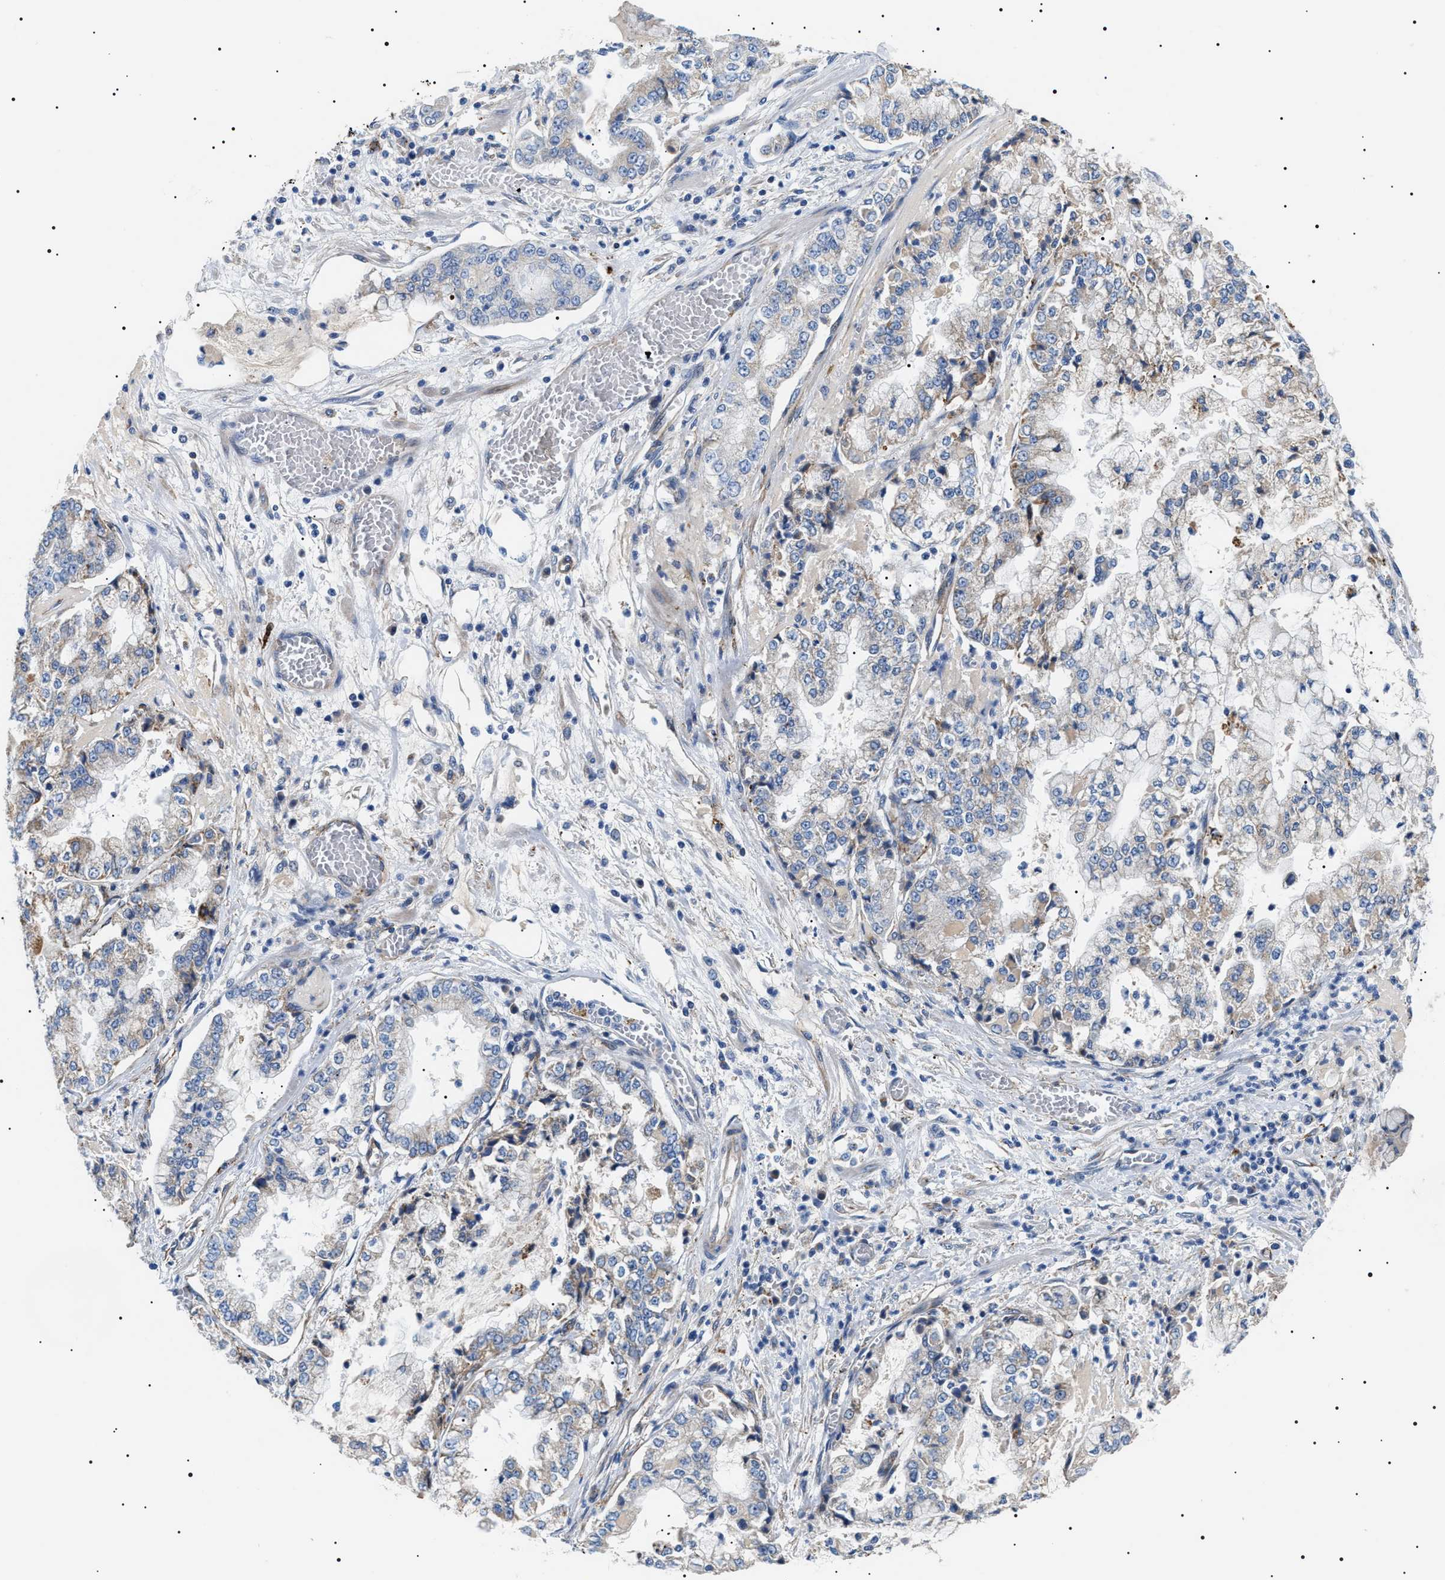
{"staining": {"intensity": "negative", "quantity": "none", "location": "none"}, "tissue": "stomach cancer", "cell_type": "Tumor cells", "image_type": "cancer", "snomed": [{"axis": "morphology", "description": "Adenocarcinoma, NOS"}, {"axis": "topography", "description": "Stomach"}], "caption": "Tumor cells show no significant expression in adenocarcinoma (stomach). The staining was performed using DAB (3,3'-diaminobenzidine) to visualize the protein expression in brown, while the nuclei were stained in blue with hematoxylin (Magnification: 20x).", "gene": "TMEM222", "patient": {"sex": "male", "age": 76}}